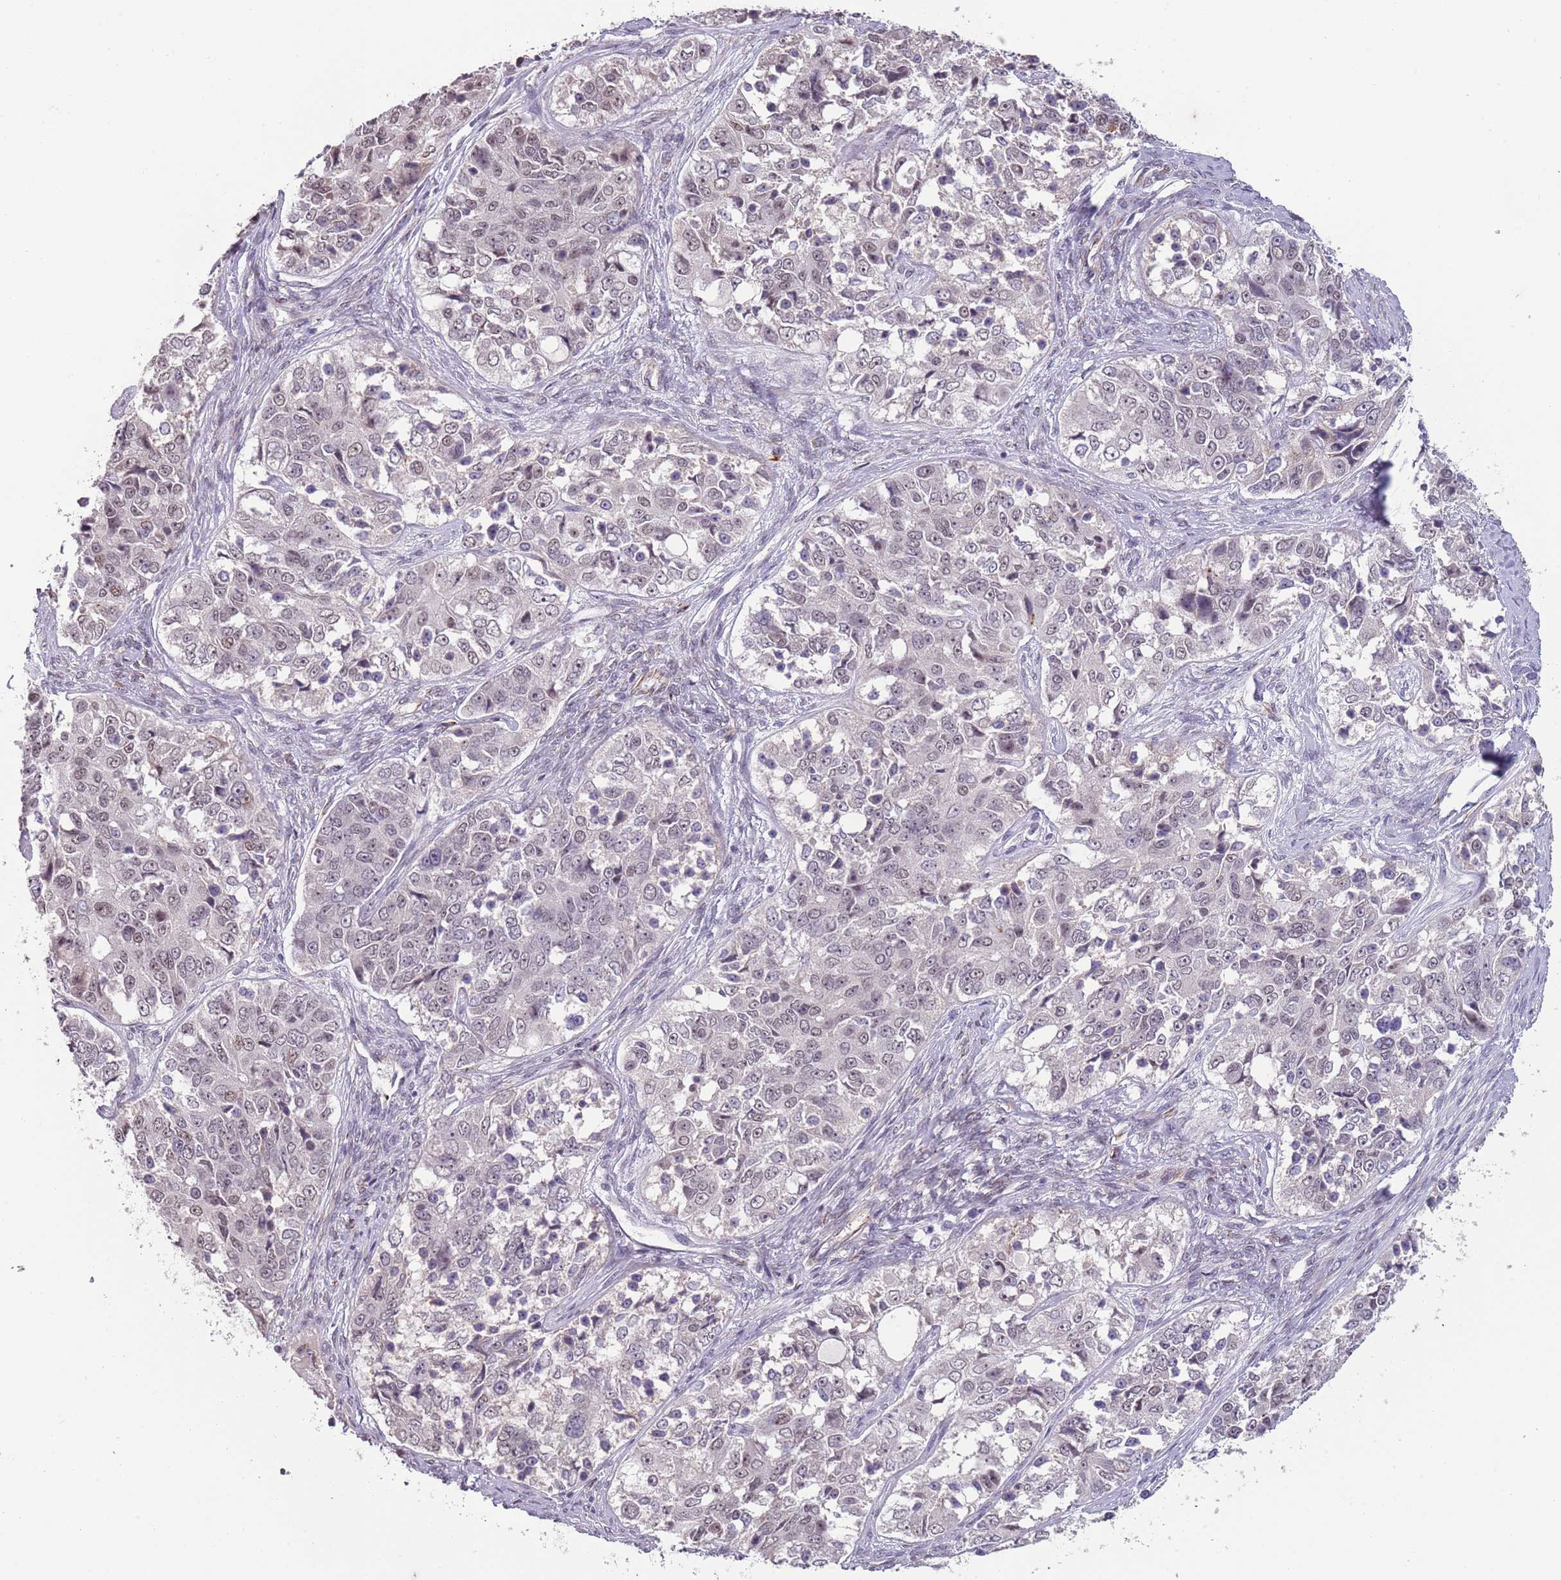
{"staining": {"intensity": "negative", "quantity": "none", "location": "none"}, "tissue": "ovarian cancer", "cell_type": "Tumor cells", "image_type": "cancer", "snomed": [{"axis": "morphology", "description": "Carcinoma, endometroid"}, {"axis": "topography", "description": "Ovary"}], "caption": "An image of human ovarian cancer is negative for staining in tumor cells. (Stains: DAB IHC with hematoxylin counter stain, Microscopy: brightfield microscopy at high magnification).", "gene": "NBPF3", "patient": {"sex": "female", "age": 51}}